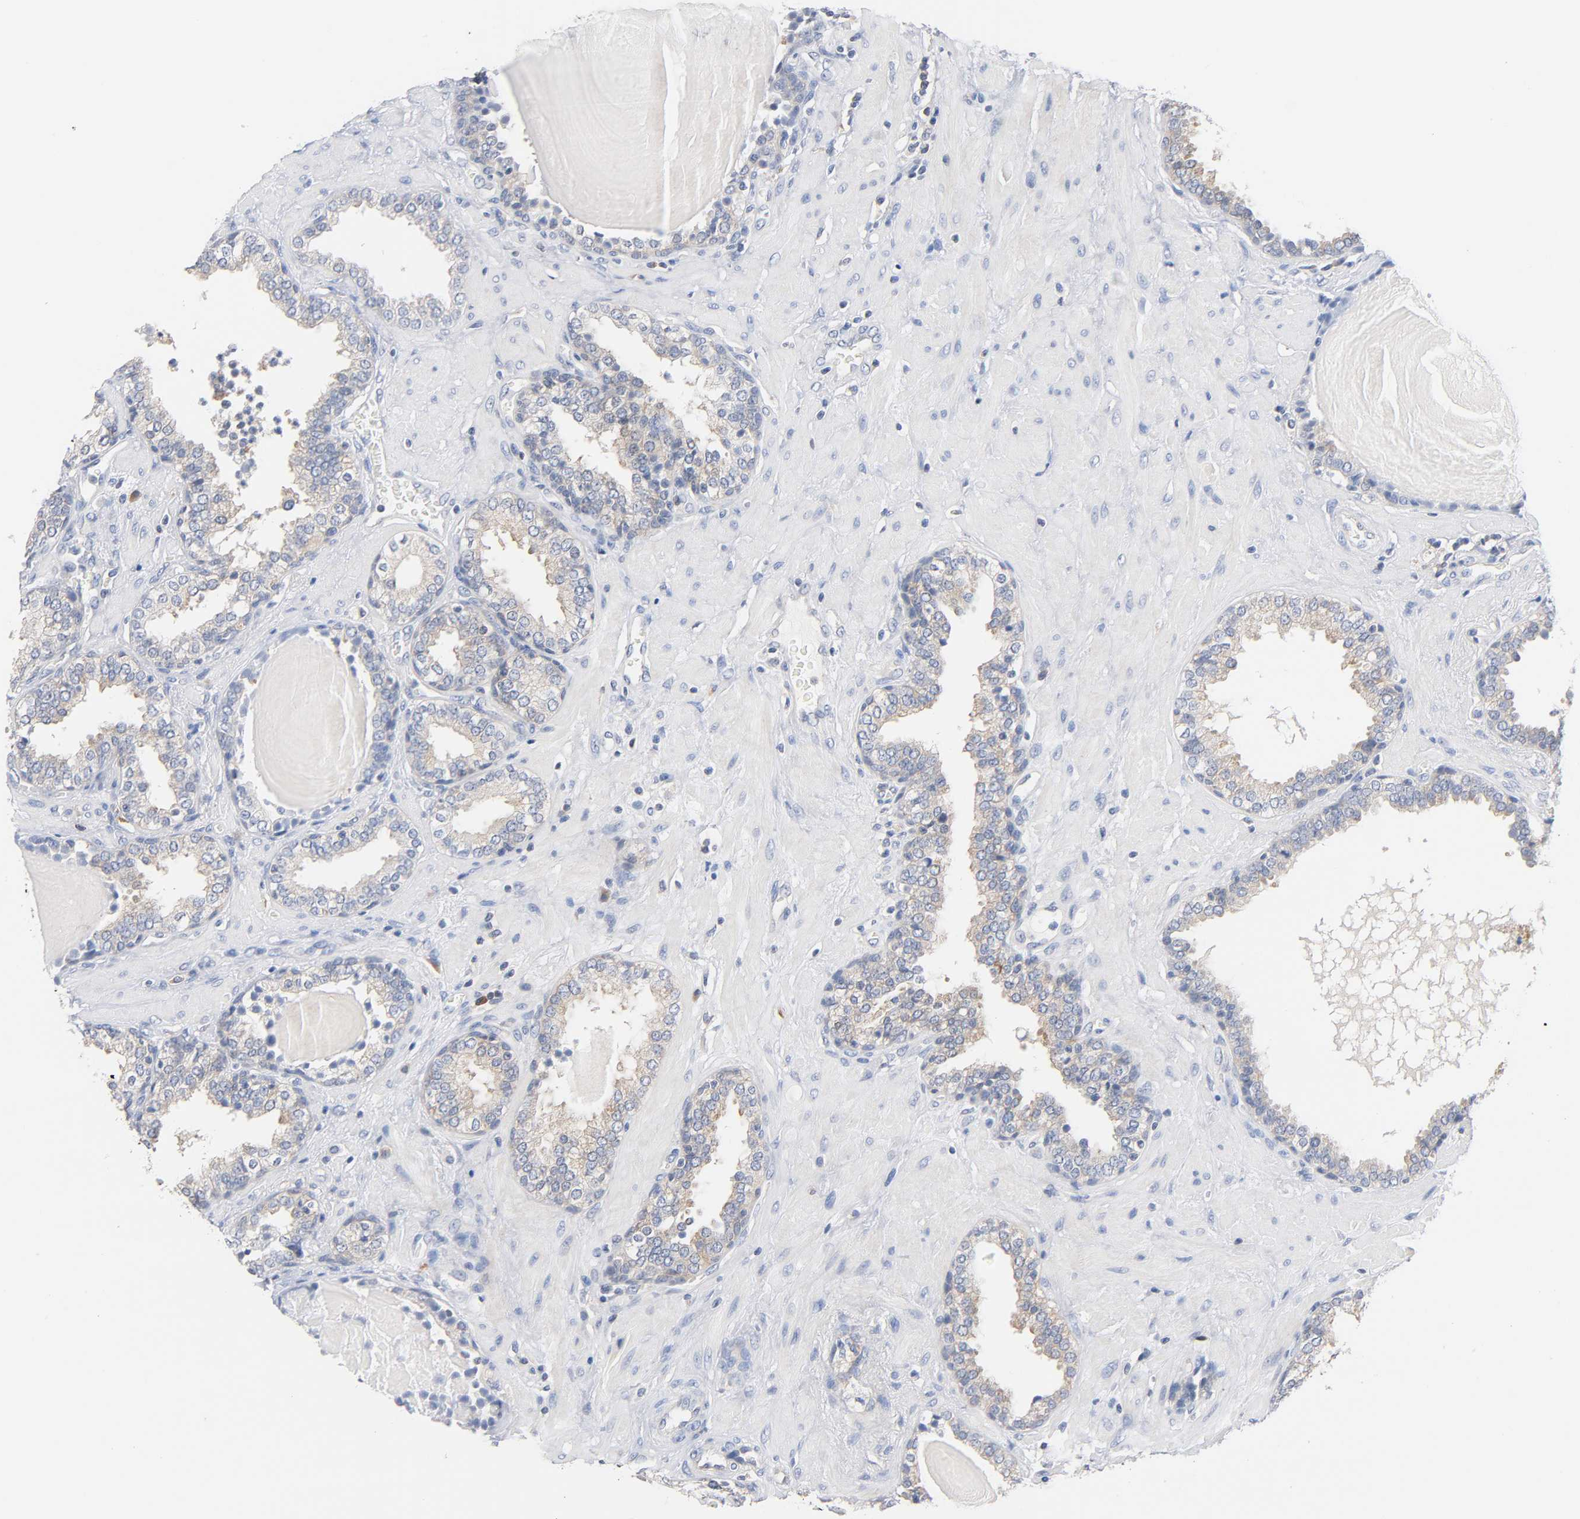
{"staining": {"intensity": "weak", "quantity": ">75%", "location": "cytoplasmic/membranous"}, "tissue": "prostate", "cell_type": "Glandular cells", "image_type": "normal", "snomed": [{"axis": "morphology", "description": "Normal tissue, NOS"}, {"axis": "topography", "description": "Prostate"}], "caption": "This image shows immunohistochemistry (IHC) staining of normal human prostate, with low weak cytoplasmic/membranous expression in about >75% of glandular cells.", "gene": "MALT1", "patient": {"sex": "male", "age": 51}}